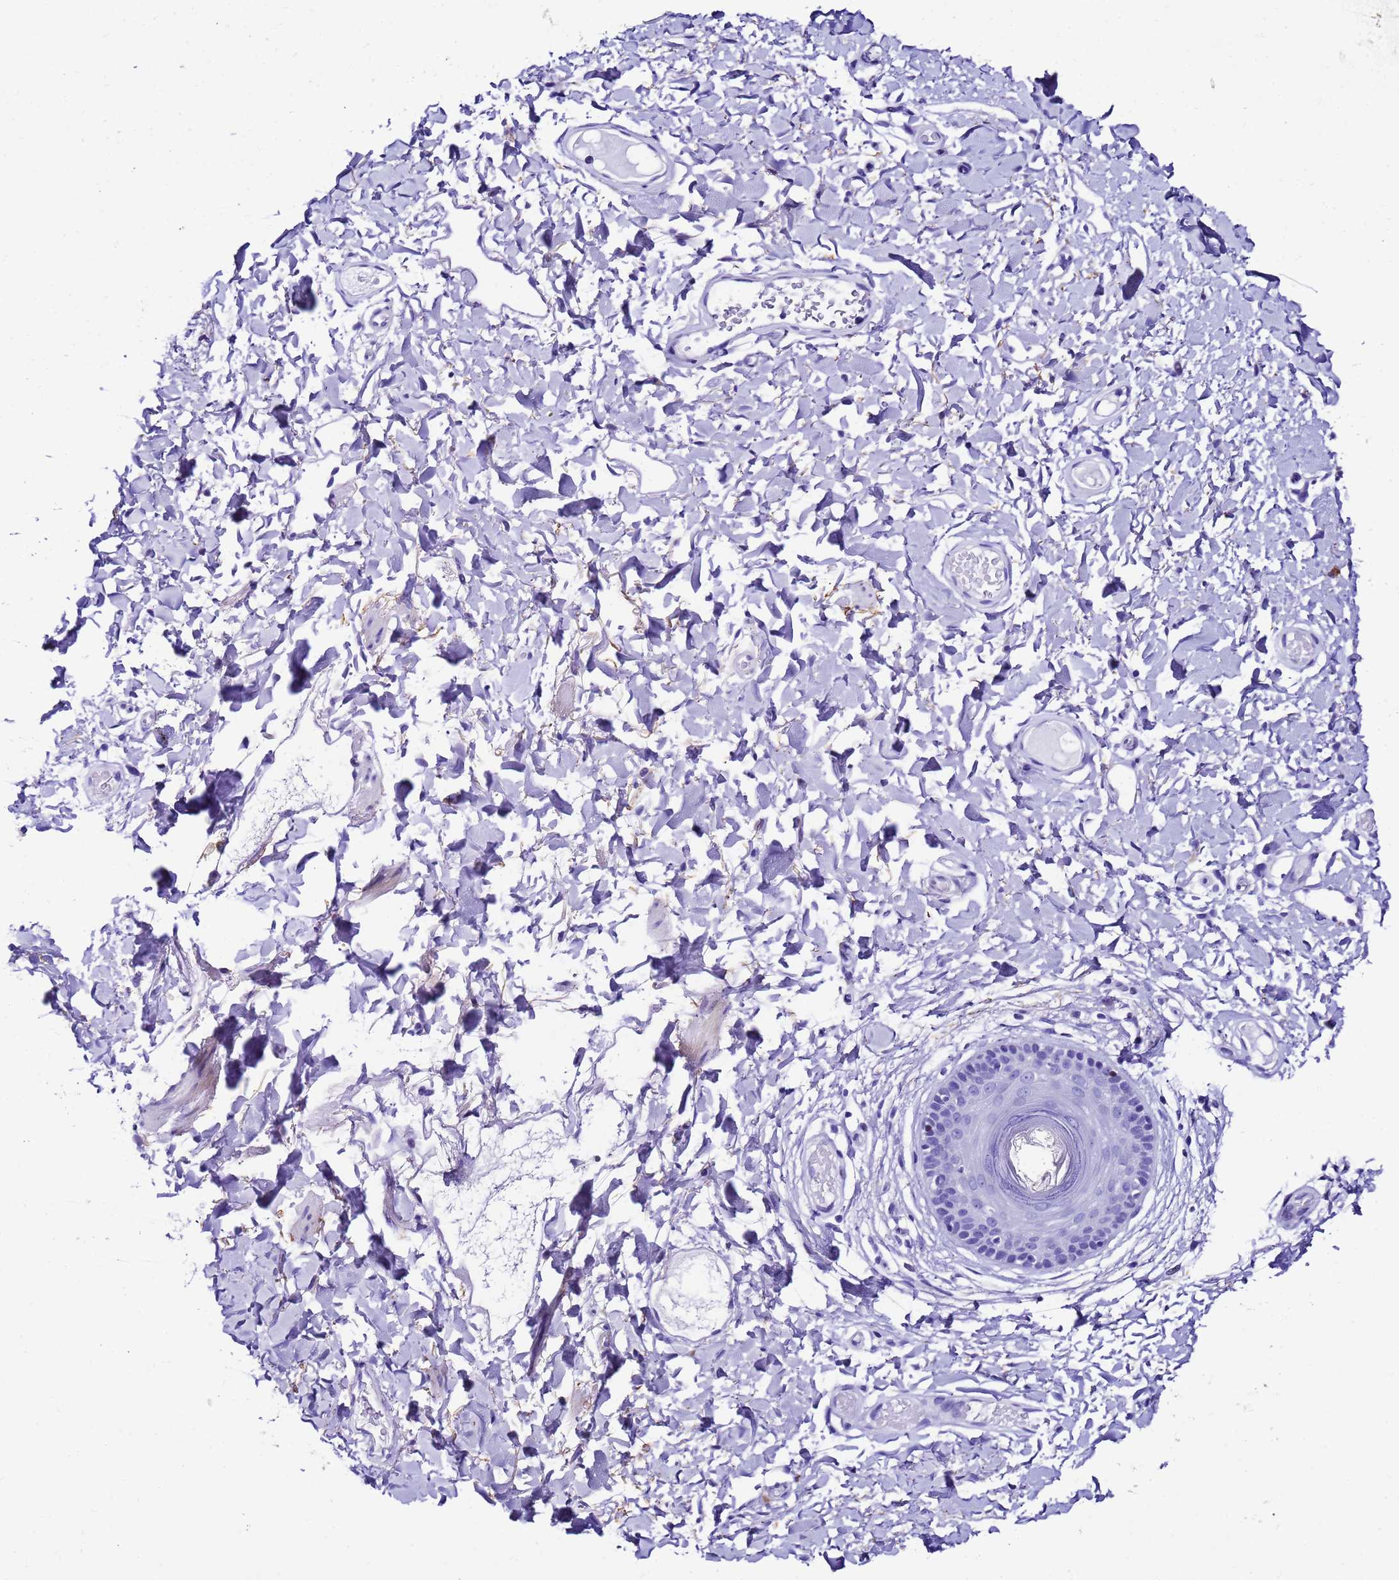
{"staining": {"intensity": "negative", "quantity": "none", "location": "none"}, "tissue": "skin", "cell_type": "Epidermal cells", "image_type": "normal", "snomed": [{"axis": "morphology", "description": "Normal tissue, NOS"}, {"axis": "topography", "description": "Vulva"}], "caption": "Human skin stained for a protein using immunohistochemistry (IHC) reveals no staining in epidermal cells.", "gene": "UGT2A1", "patient": {"sex": "female", "age": 73}}